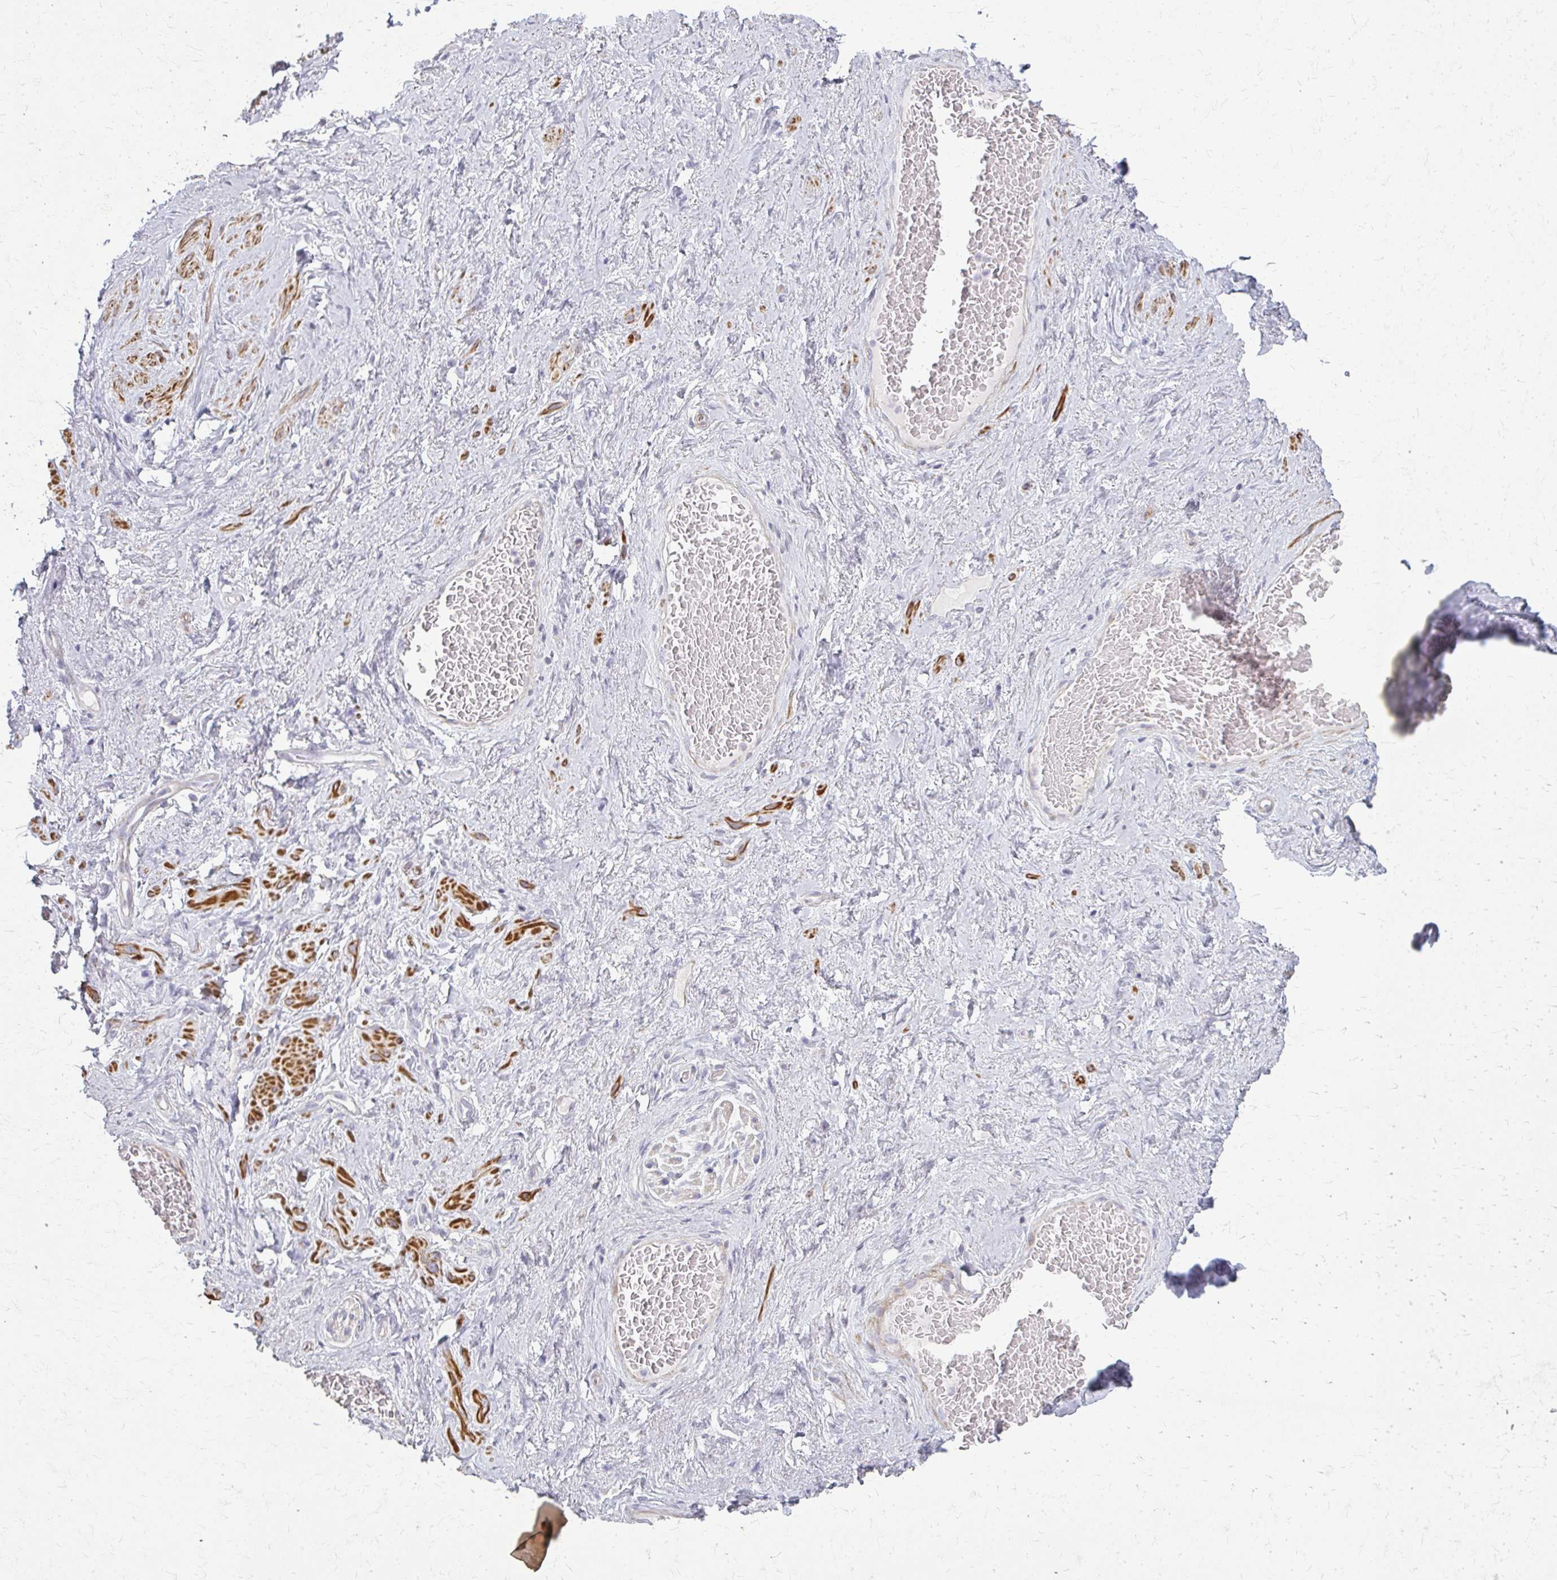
{"staining": {"intensity": "negative", "quantity": "none", "location": "none"}, "tissue": "adipose tissue", "cell_type": "Adipocytes", "image_type": "normal", "snomed": [{"axis": "morphology", "description": "Normal tissue, NOS"}, {"axis": "topography", "description": "Vagina"}, {"axis": "topography", "description": "Peripheral nerve tissue"}], "caption": "This is a micrograph of IHC staining of unremarkable adipose tissue, which shows no staining in adipocytes. (DAB (3,3'-diaminobenzidine) immunohistochemistry (IHC) with hematoxylin counter stain).", "gene": "TENM4", "patient": {"sex": "female", "age": 71}}